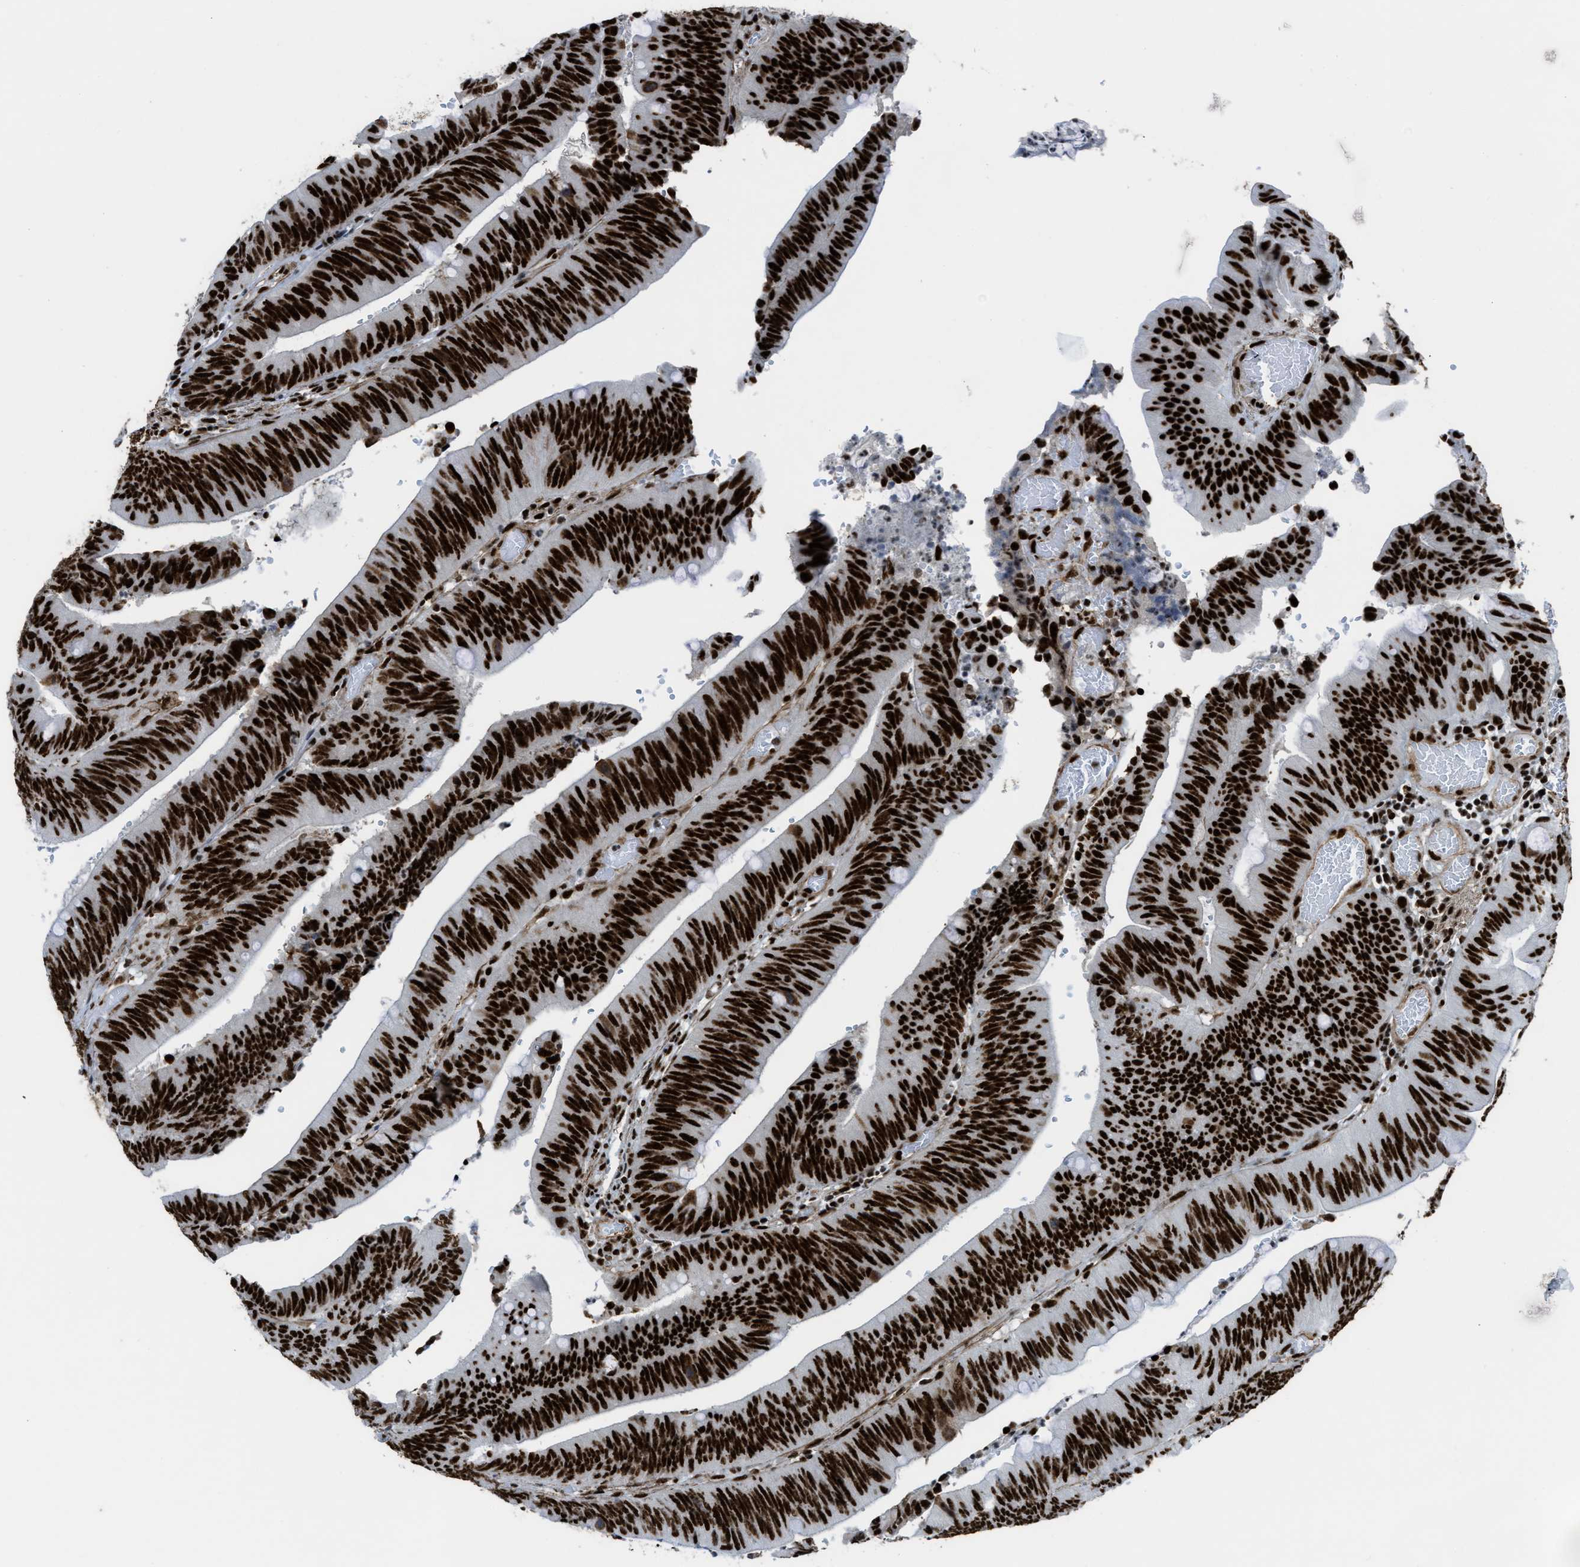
{"staining": {"intensity": "strong", "quantity": ">75%", "location": "nuclear"}, "tissue": "colorectal cancer", "cell_type": "Tumor cells", "image_type": "cancer", "snomed": [{"axis": "morphology", "description": "Normal tissue, NOS"}, {"axis": "morphology", "description": "Adenocarcinoma, NOS"}, {"axis": "topography", "description": "Rectum"}], "caption": "Tumor cells show high levels of strong nuclear expression in approximately >75% of cells in human colorectal adenocarcinoma. (Stains: DAB (3,3'-diaminobenzidine) in brown, nuclei in blue, Microscopy: brightfield microscopy at high magnification).", "gene": "ZNF207", "patient": {"sex": "female", "age": 66}}